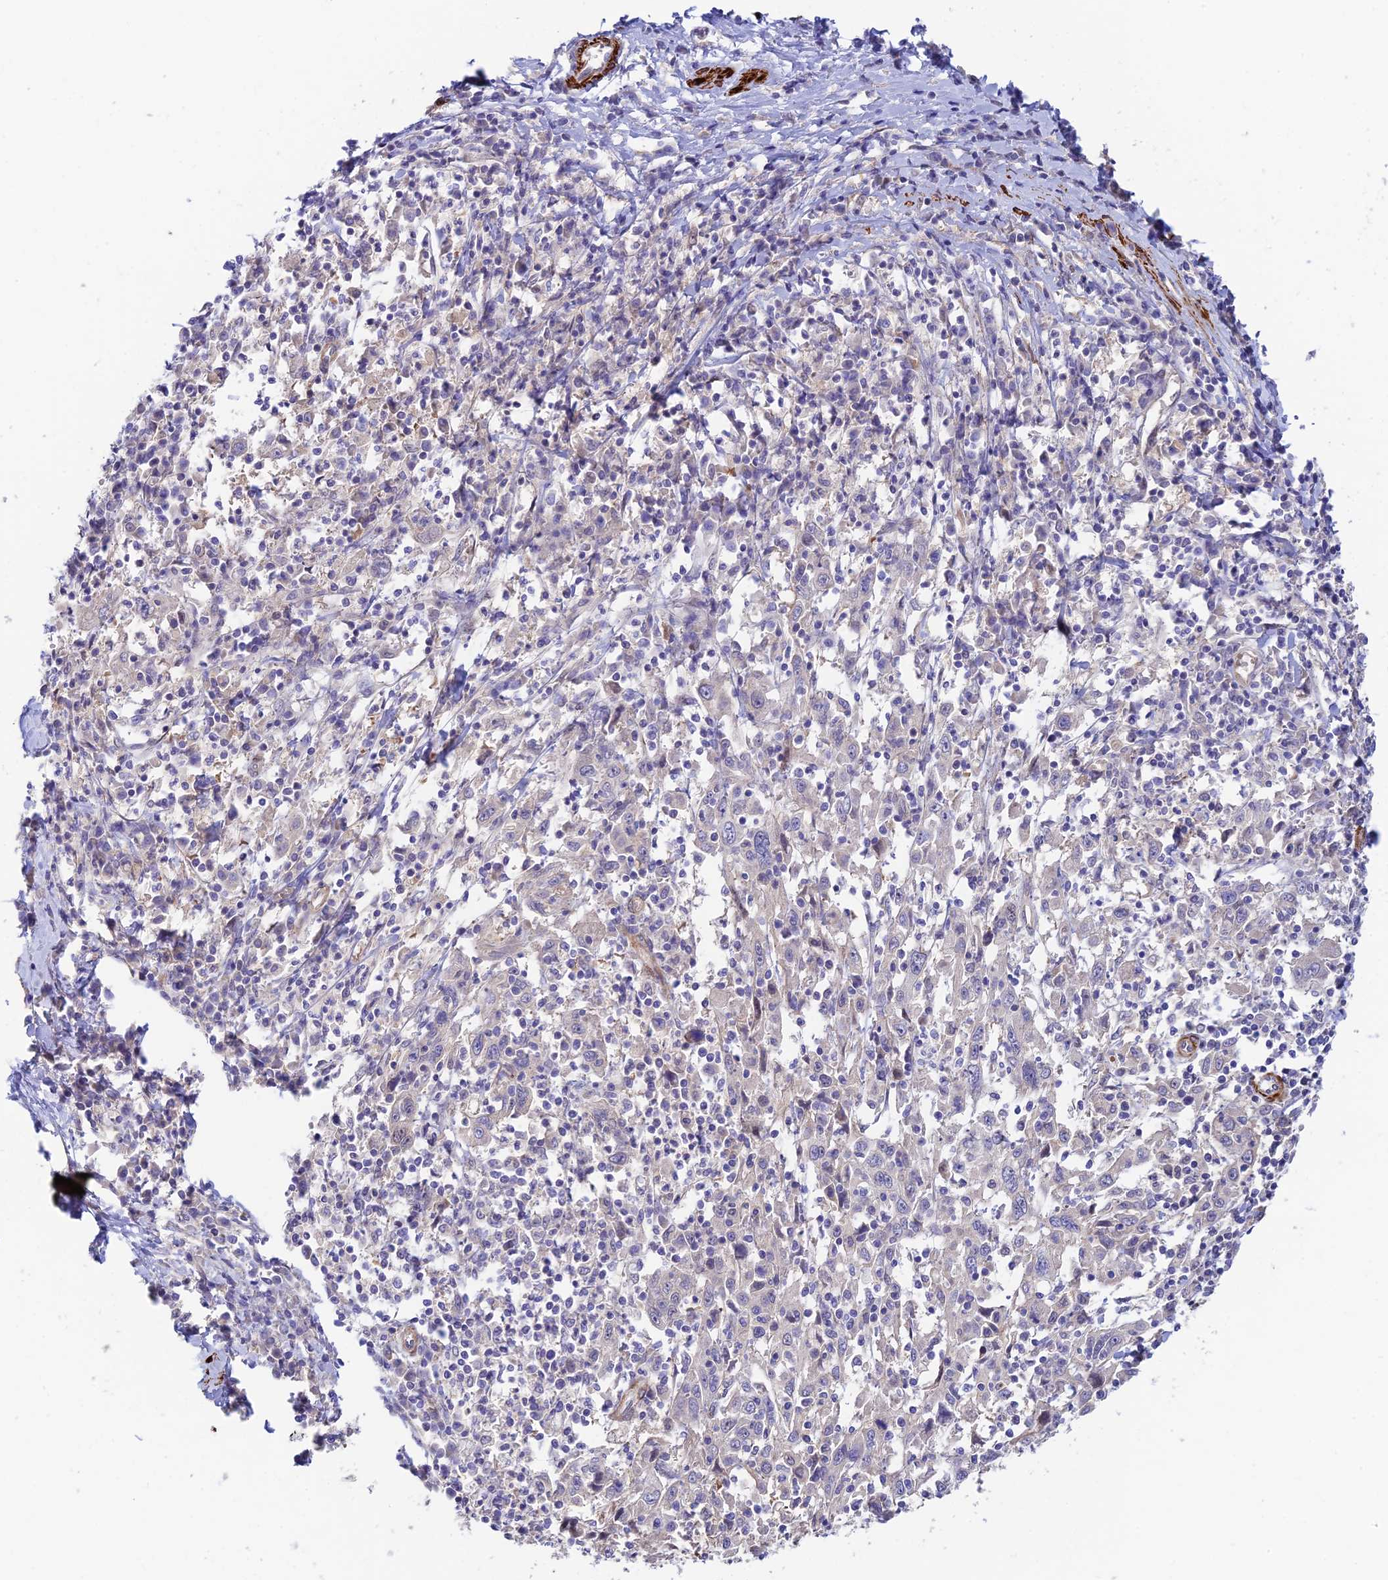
{"staining": {"intensity": "negative", "quantity": "none", "location": "none"}, "tissue": "cervical cancer", "cell_type": "Tumor cells", "image_type": "cancer", "snomed": [{"axis": "morphology", "description": "Squamous cell carcinoma, NOS"}, {"axis": "topography", "description": "Cervix"}], "caption": "Immunohistochemical staining of human cervical cancer (squamous cell carcinoma) demonstrates no significant positivity in tumor cells. (DAB immunohistochemistry with hematoxylin counter stain).", "gene": "ANKRD50", "patient": {"sex": "female", "age": 46}}